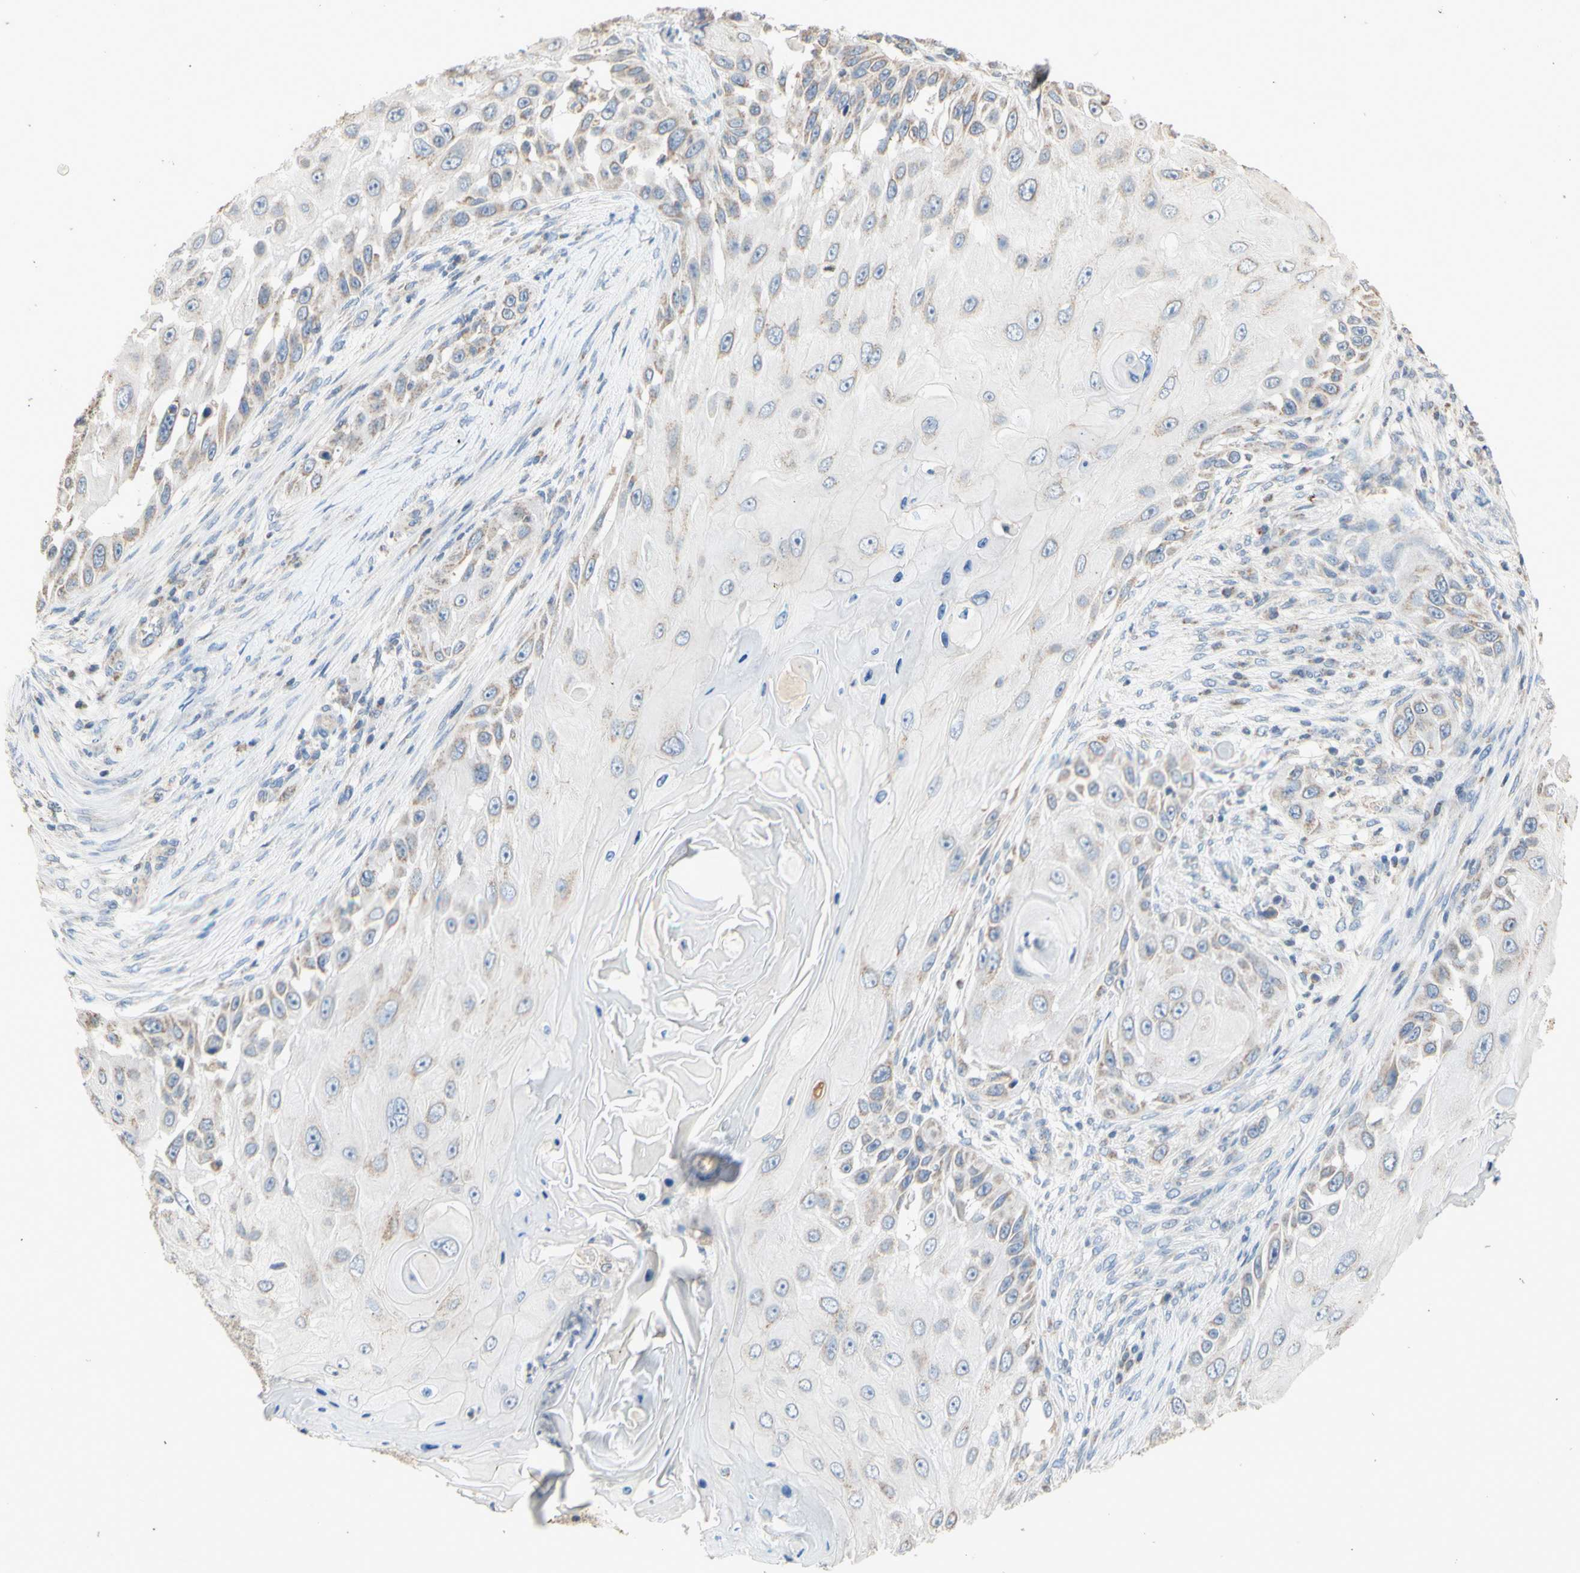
{"staining": {"intensity": "weak", "quantity": "25%-75%", "location": "cytoplasmic/membranous"}, "tissue": "skin cancer", "cell_type": "Tumor cells", "image_type": "cancer", "snomed": [{"axis": "morphology", "description": "Squamous cell carcinoma, NOS"}, {"axis": "topography", "description": "Skin"}], "caption": "The histopathology image demonstrates a brown stain indicating the presence of a protein in the cytoplasmic/membranous of tumor cells in skin cancer (squamous cell carcinoma).", "gene": "PTGIS", "patient": {"sex": "female", "age": 44}}